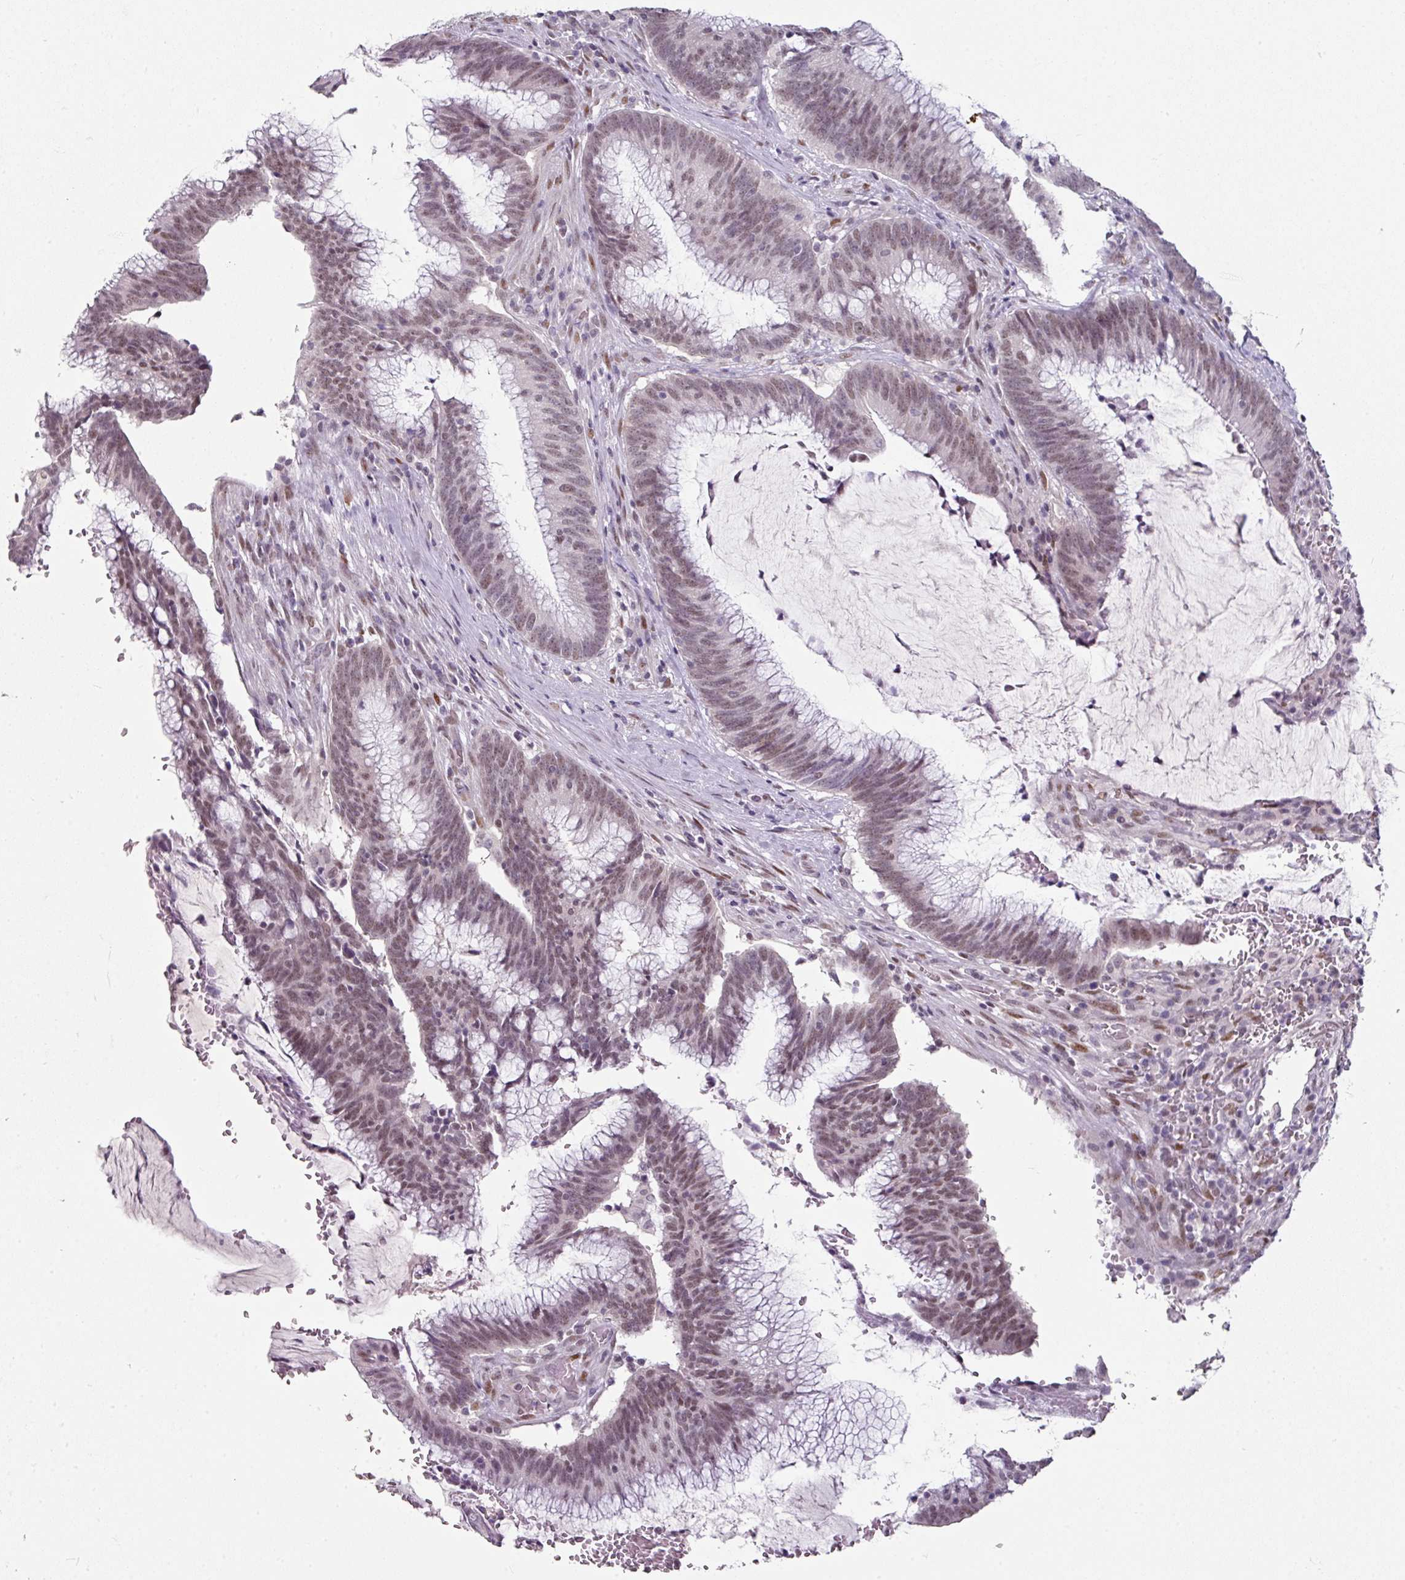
{"staining": {"intensity": "moderate", "quantity": ">75%", "location": "nuclear"}, "tissue": "colorectal cancer", "cell_type": "Tumor cells", "image_type": "cancer", "snomed": [{"axis": "morphology", "description": "Adenocarcinoma, NOS"}, {"axis": "topography", "description": "Rectum"}], "caption": "This is an image of immunohistochemistry staining of colorectal adenocarcinoma, which shows moderate expression in the nuclear of tumor cells.", "gene": "ELK1", "patient": {"sex": "female", "age": 77}}